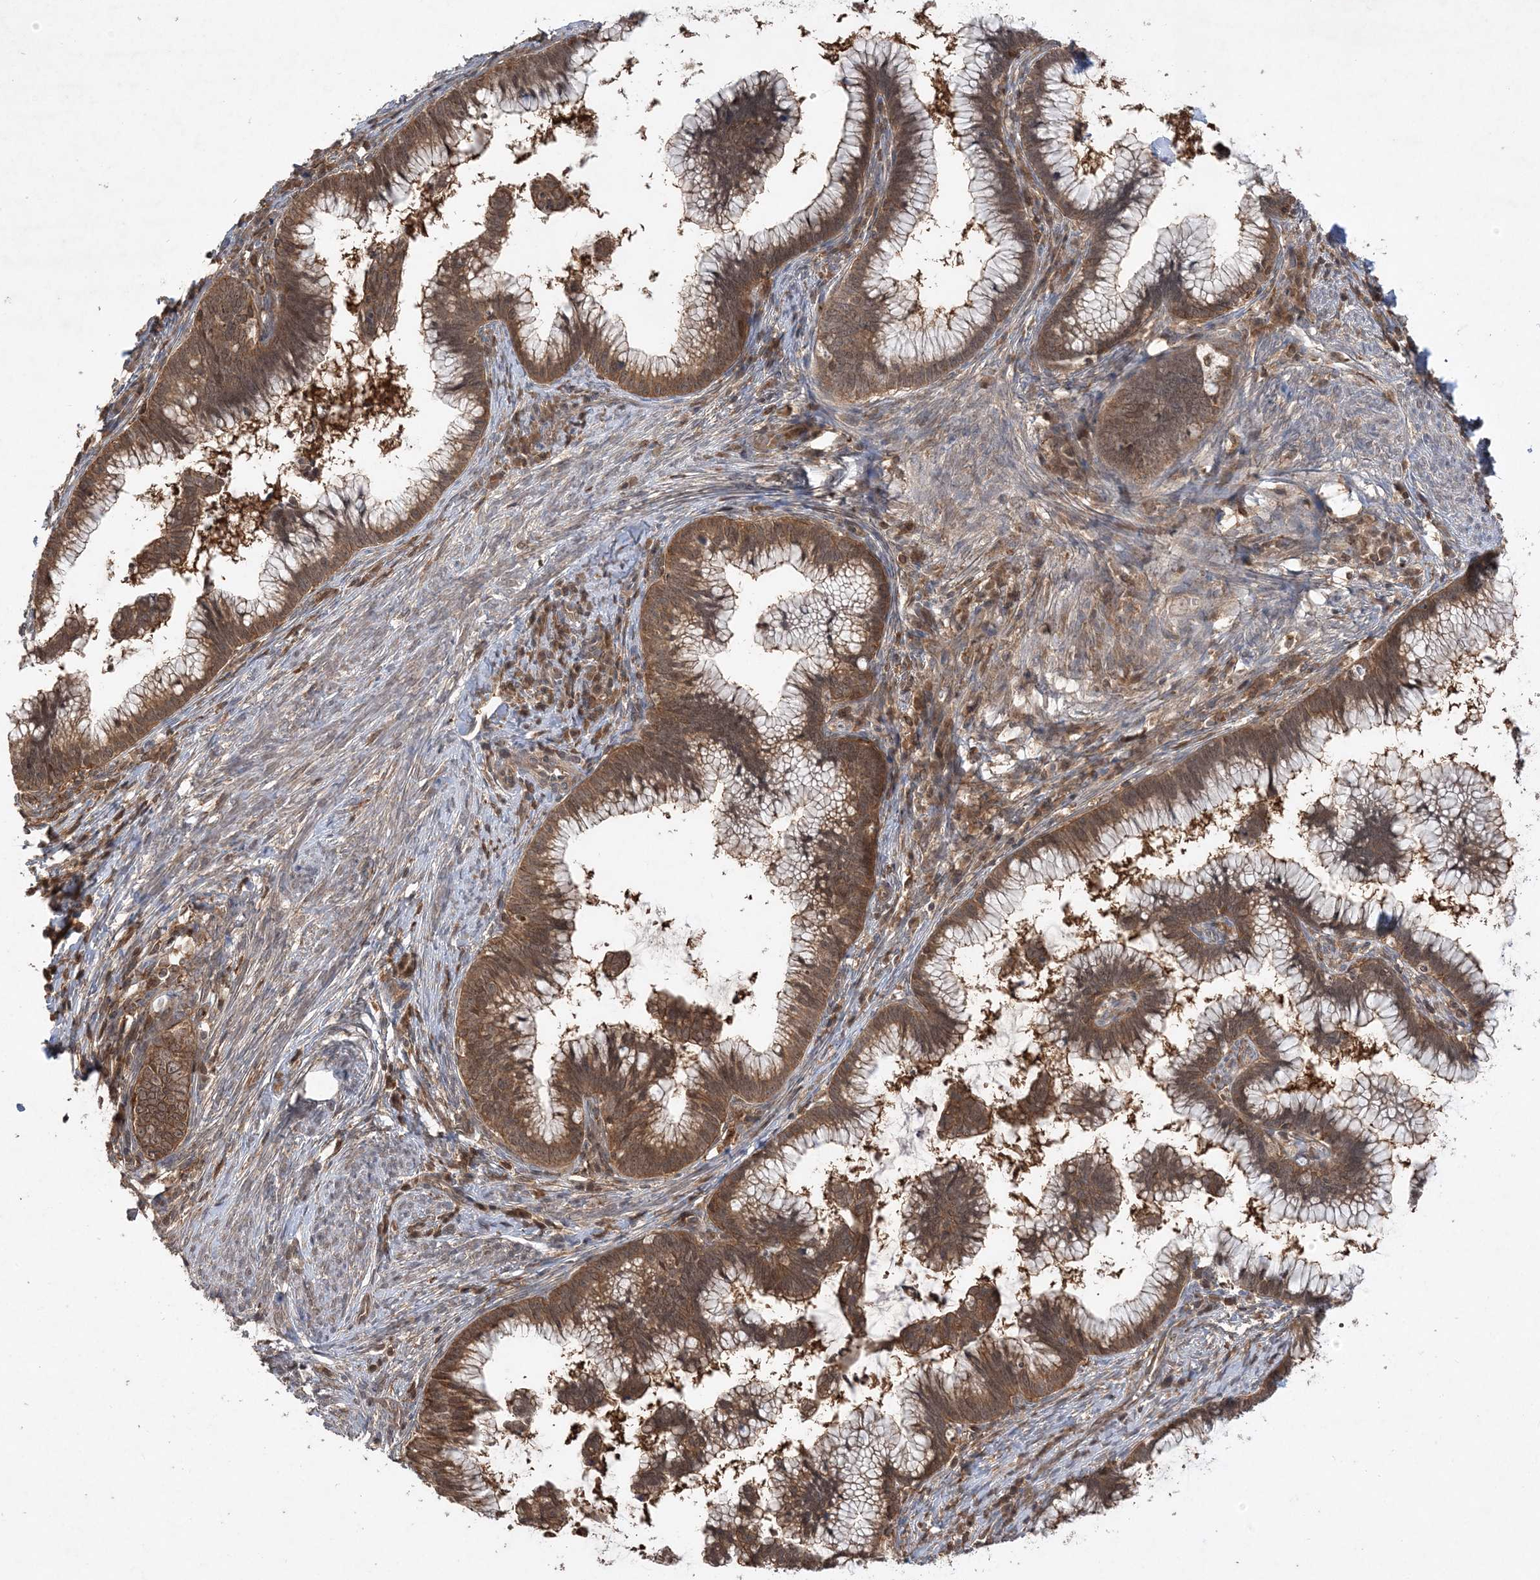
{"staining": {"intensity": "moderate", "quantity": ">75%", "location": "cytoplasmic/membranous"}, "tissue": "cervical cancer", "cell_type": "Tumor cells", "image_type": "cancer", "snomed": [{"axis": "morphology", "description": "Adenocarcinoma, NOS"}, {"axis": "topography", "description": "Cervix"}], "caption": "Immunohistochemistry (IHC) (DAB (3,3'-diaminobenzidine)) staining of cervical adenocarcinoma exhibits moderate cytoplasmic/membranous protein expression in about >75% of tumor cells. The staining is performed using DAB brown chromogen to label protein expression. The nuclei are counter-stained blue using hematoxylin.", "gene": "ACYP1", "patient": {"sex": "female", "age": 36}}